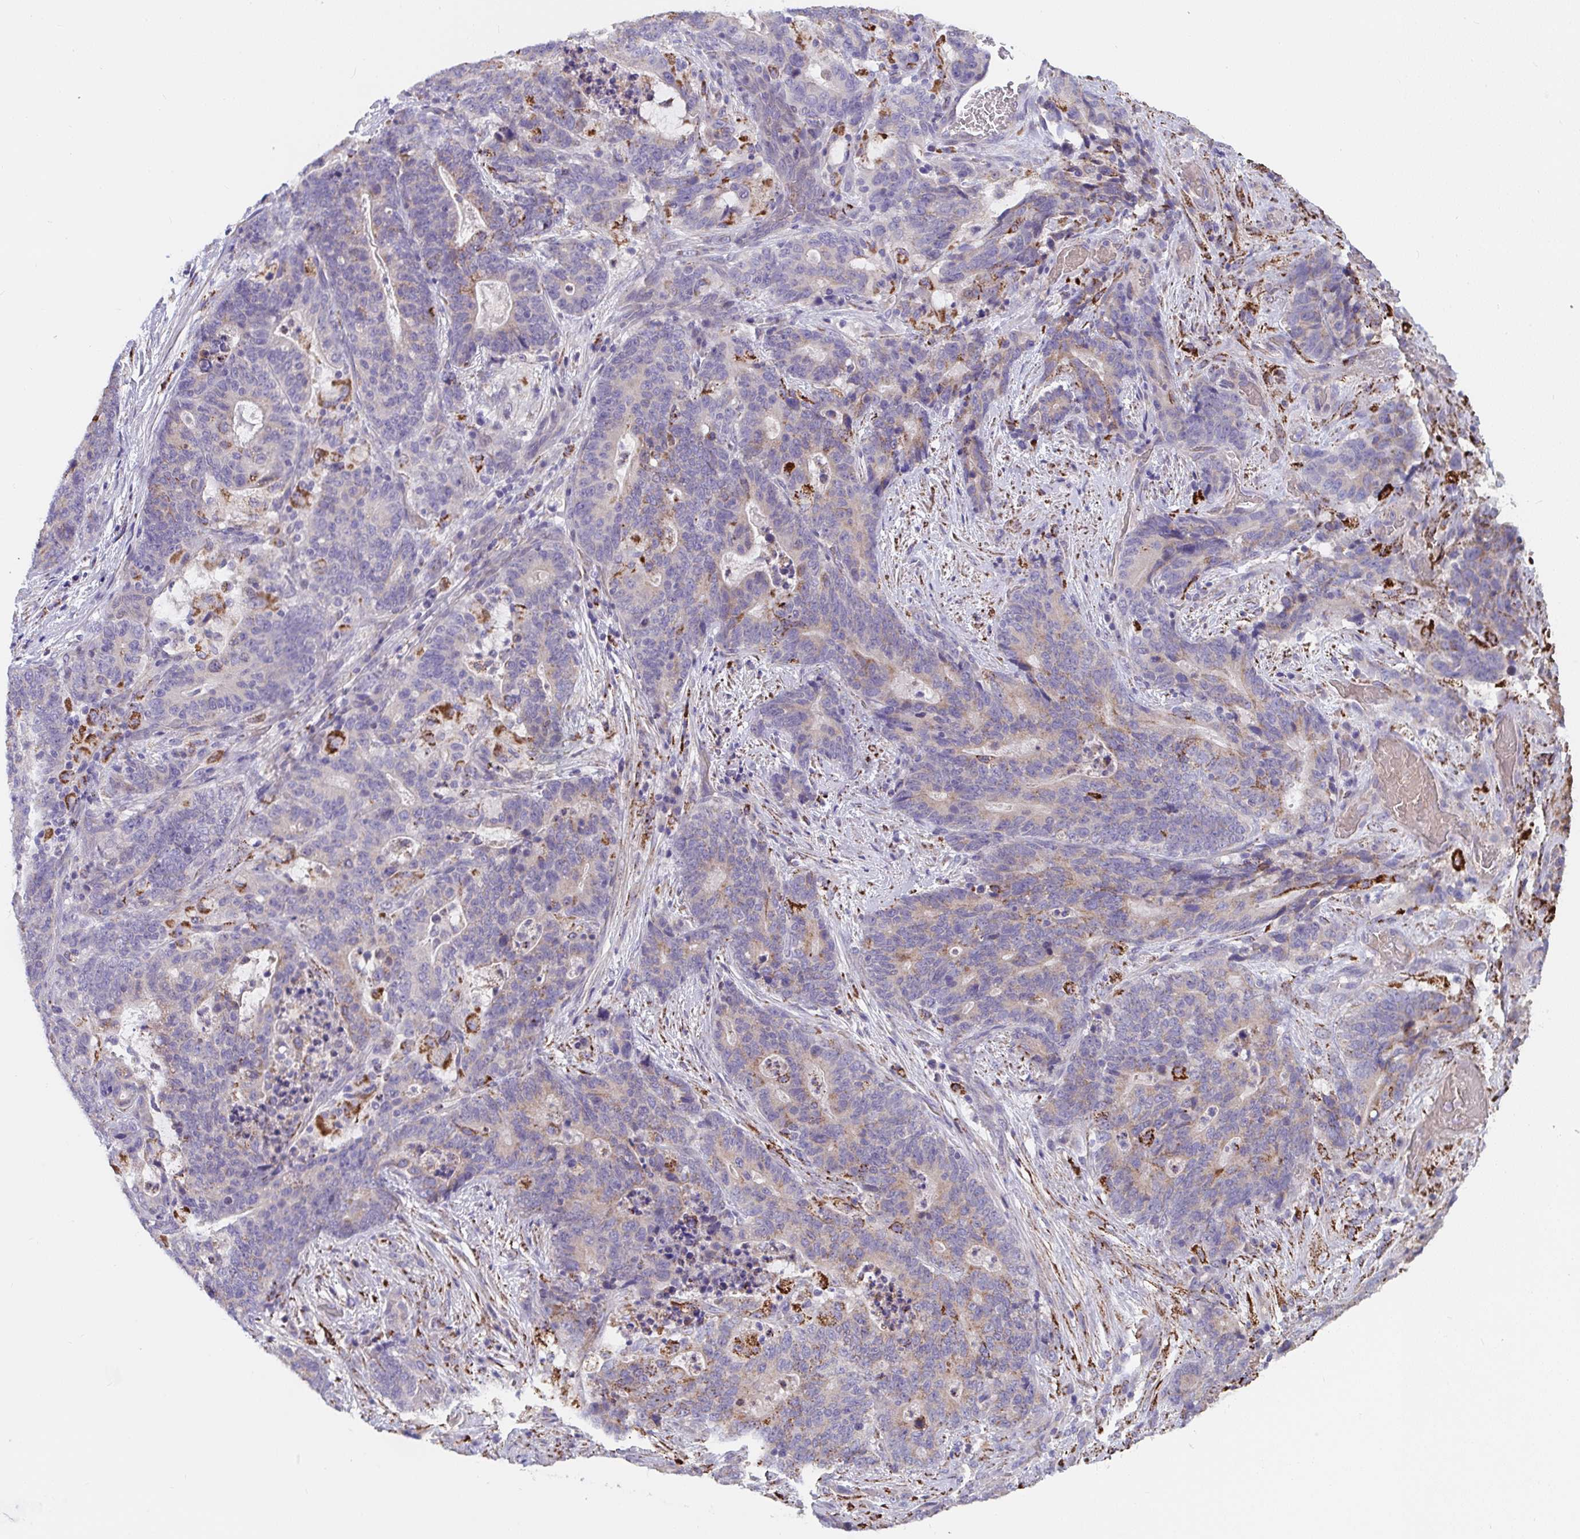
{"staining": {"intensity": "weak", "quantity": "25%-75%", "location": "cytoplasmic/membranous"}, "tissue": "stomach cancer", "cell_type": "Tumor cells", "image_type": "cancer", "snomed": [{"axis": "morphology", "description": "Normal tissue, NOS"}, {"axis": "morphology", "description": "Adenocarcinoma, NOS"}, {"axis": "topography", "description": "Stomach"}], "caption": "This histopathology image demonstrates immunohistochemistry (IHC) staining of stomach adenocarcinoma, with low weak cytoplasmic/membranous staining in about 25%-75% of tumor cells.", "gene": "FAM156B", "patient": {"sex": "female", "age": 64}}